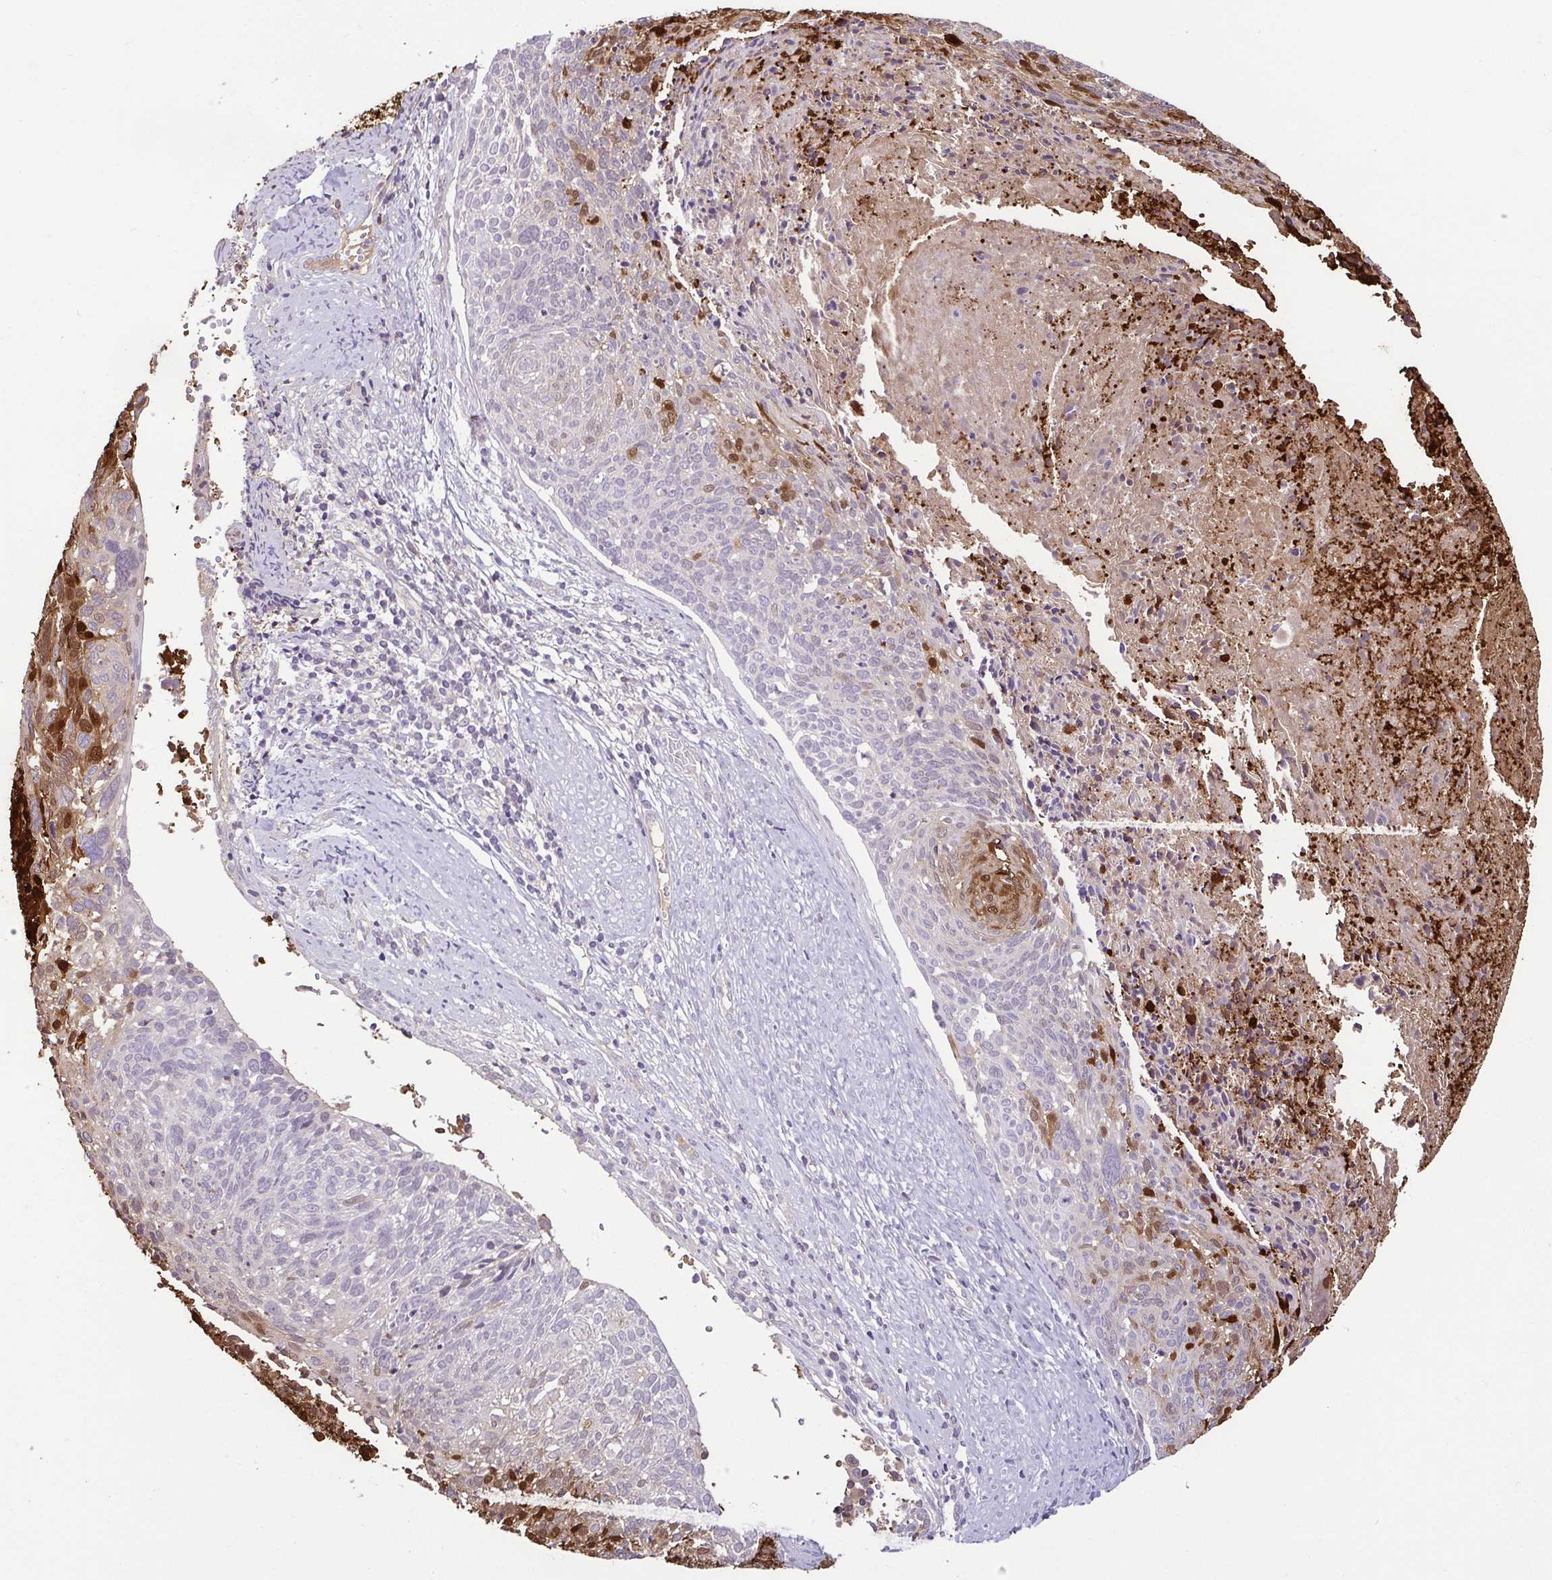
{"staining": {"intensity": "moderate", "quantity": "25%-75%", "location": "cytoplasmic/membranous,nuclear"}, "tissue": "cervical cancer", "cell_type": "Tumor cells", "image_type": "cancer", "snomed": [{"axis": "morphology", "description": "Squamous cell carcinoma, NOS"}, {"axis": "topography", "description": "Cervix"}], "caption": "Immunohistochemistry photomicrograph of neoplastic tissue: cervical cancer (squamous cell carcinoma) stained using IHC demonstrates medium levels of moderate protein expression localized specifically in the cytoplasmic/membranous and nuclear of tumor cells, appearing as a cytoplasmic/membranous and nuclear brown color.", "gene": "CASP14", "patient": {"sex": "female", "age": 49}}